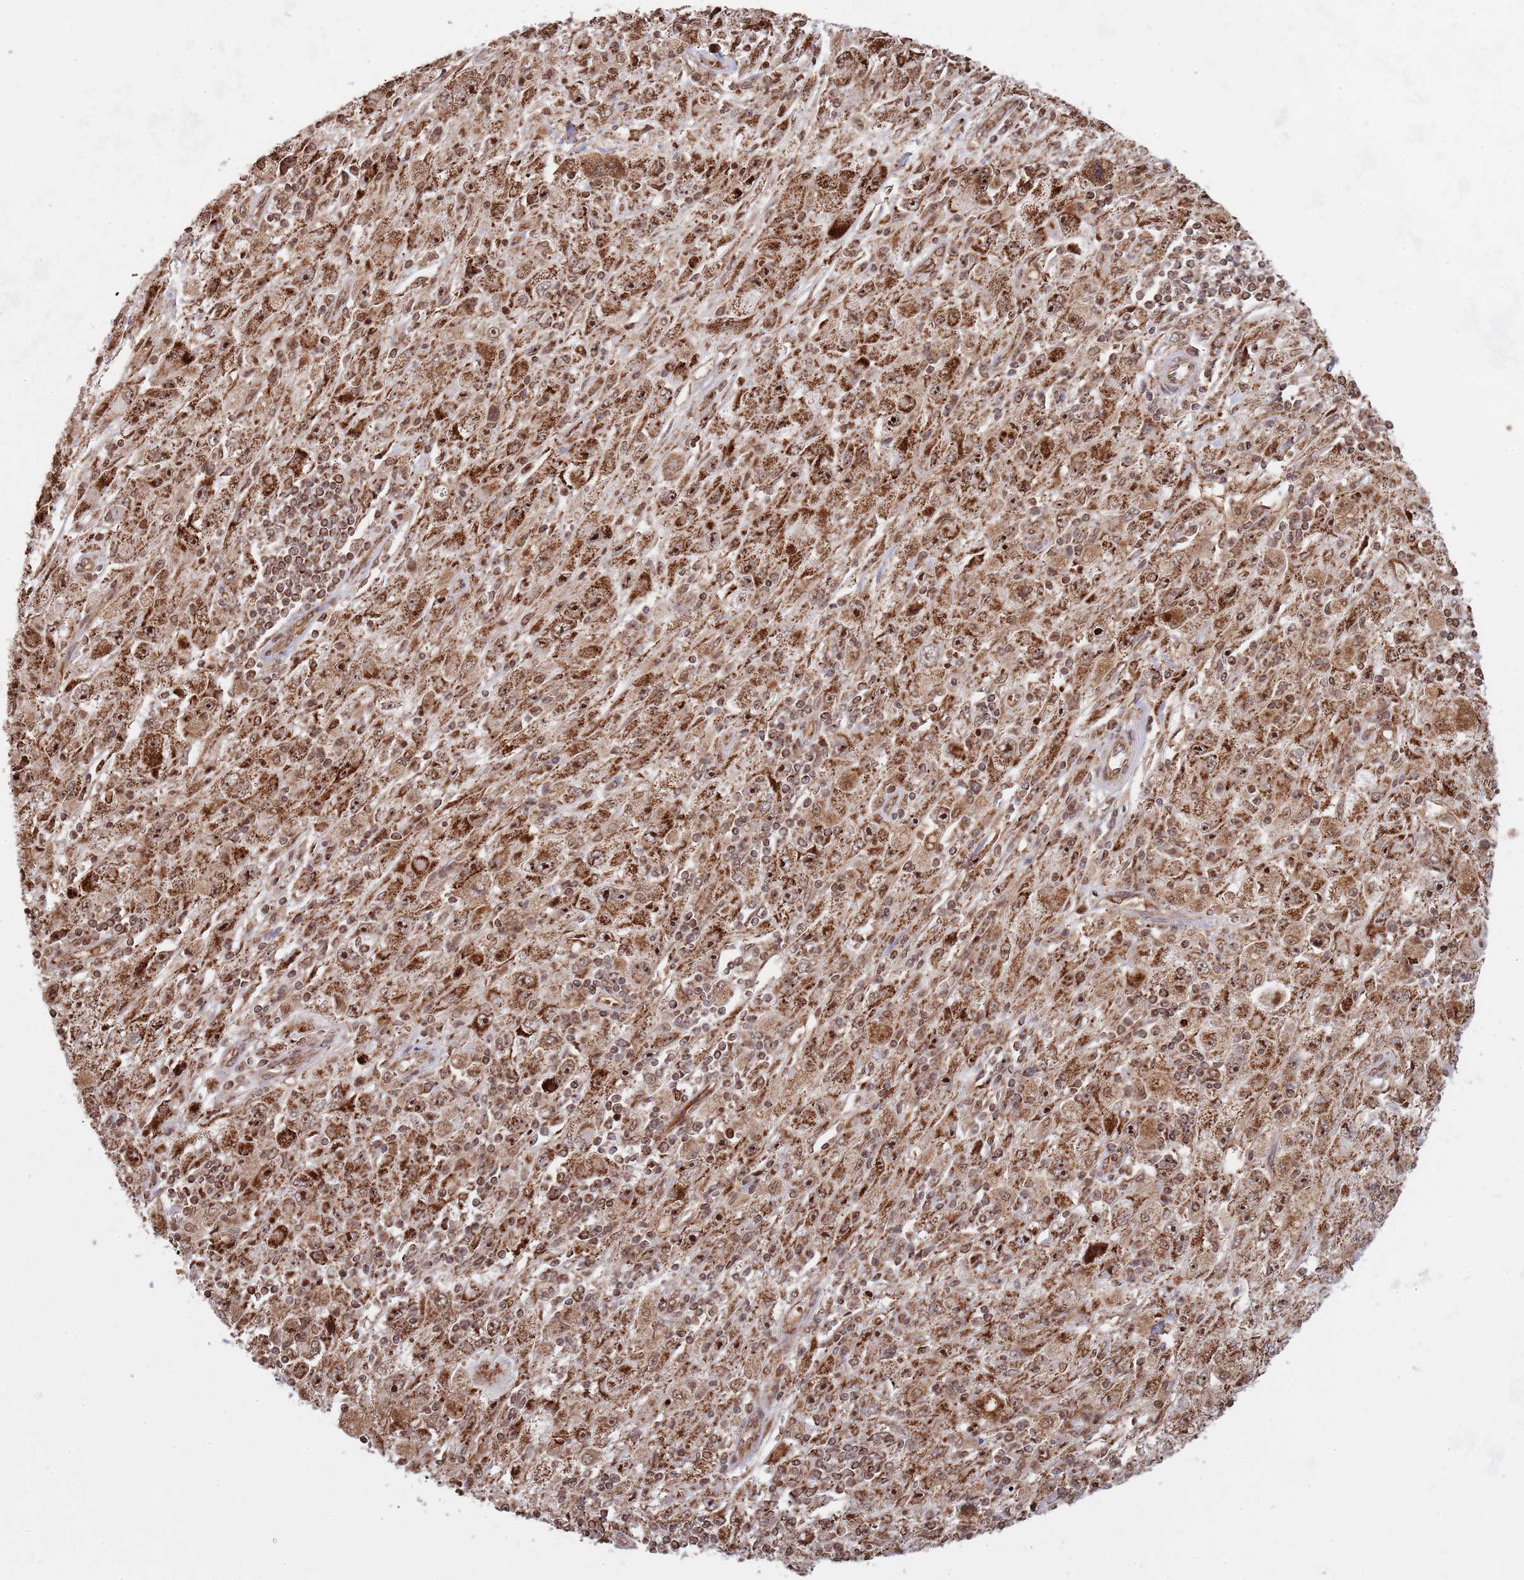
{"staining": {"intensity": "strong", "quantity": ">75%", "location": "cytoplasmic/membranous,nuclear"}, "tissue": "melanoma", "cell_type": "Tumor cells", "image_type": "cancer", "snomed": [{"axis": "morphology", "description": "Malignant melanoma, Metastatic site"}, {"axis": "topography", "description": "Skin"}], "caption": "Malignant melanoma (metastatic site) stained for a protein (brown) demonstrates strong cytoplasmic/membranous and nuclear positive expression in approximately >75% of tumor cells.", "gene": "DCHS1", "patient": {"sex": "male", "age": 53}}